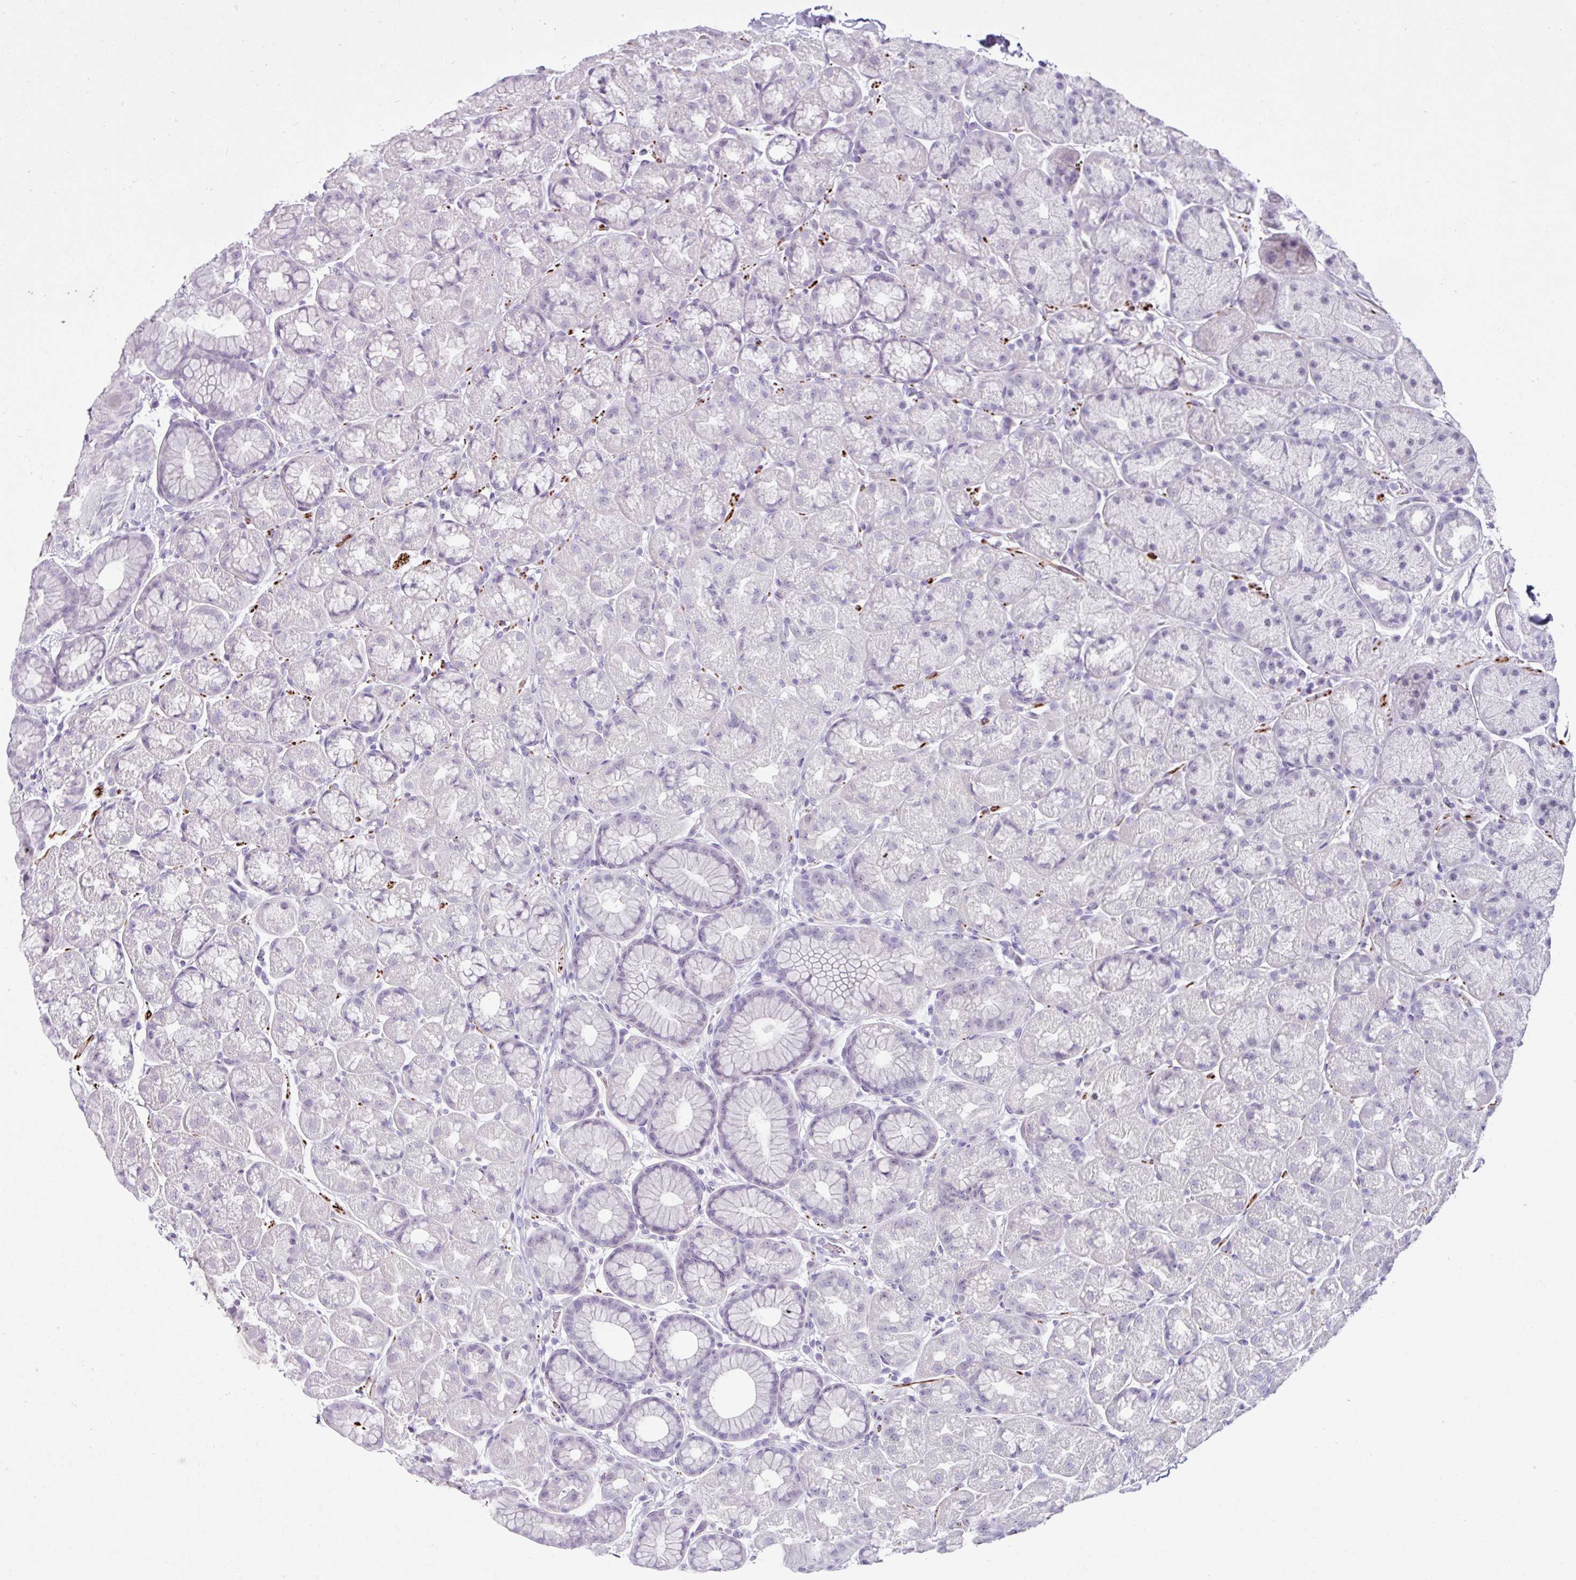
{"staining": {"intensity": "negative", "quantity": "none", "location": "none"}, "tissue": "stomach", "cell_type": "Glandular cells", "image_type": "normal", "snomed": [{"axis": "morphology", "description": "Normal tissue, NOS"}, {"axis": "topography", "description": "Stomach, lower"}], "caption": "IHC photomicrograph of benign stomach stained for a protein (brown), which exhibits no expression in glandular cells.", "gene": "TRA2A", "patient": {"sex": "male", "age": 67}}